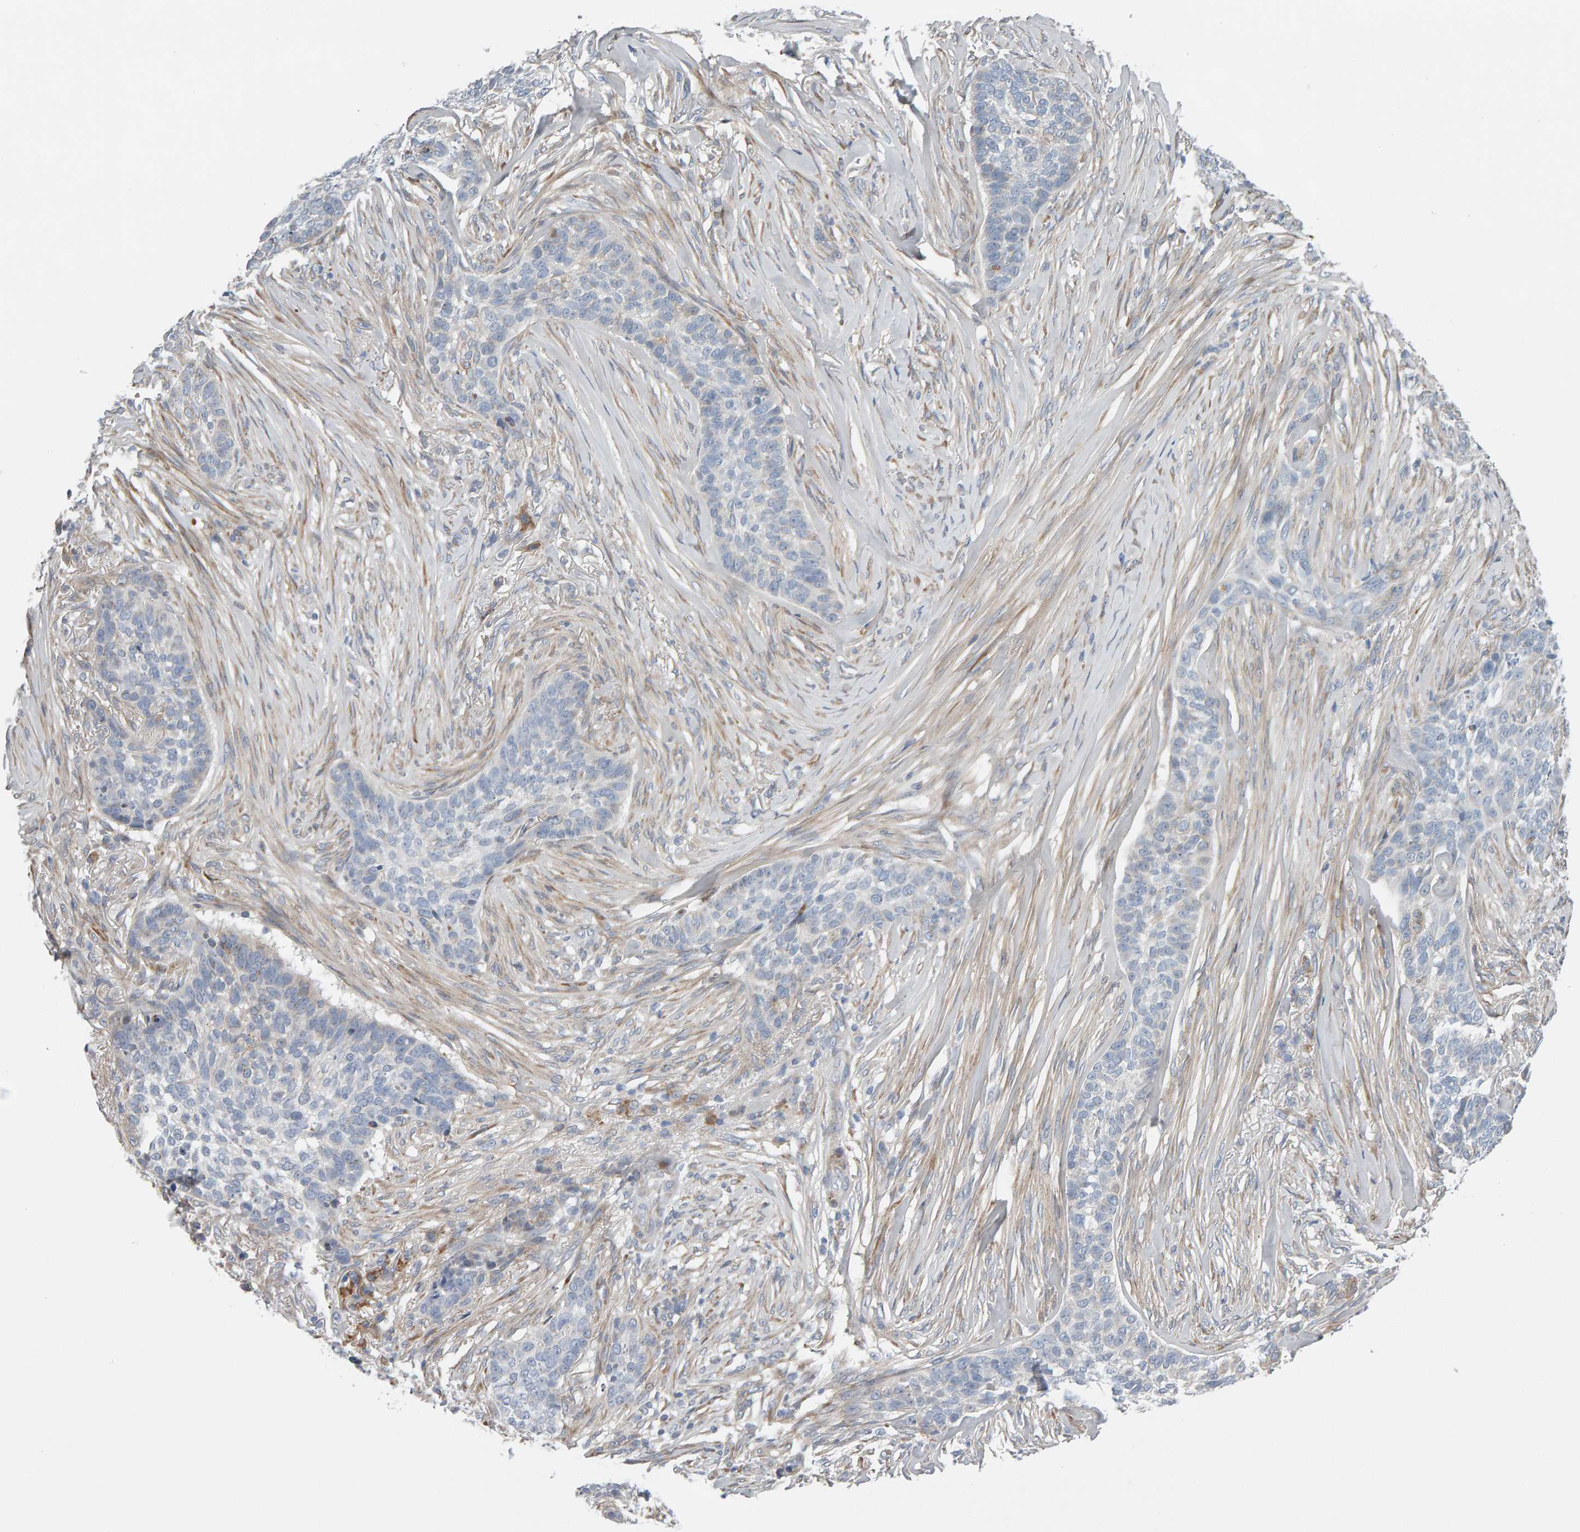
{"staining": {"intensity": "weak", "quantity": "<25%", "location": "cytoplasmic/membranous"}, "tissue": "skin cancer", "cell_type": "Tumor cells", "image_type": "cancer", "snomed": [{"axis": "morphology", "description": "Basal cell carcinoma"}, {"axis": "topography", "description": "Skin"}], "caption": "Immunohistochemistry (IHC) photomicrograph of neoplastic tissue: human skin basal cell carcinoma stained with DAB exhibits no significant protein positivity in tumor cells.", "gene": "ENGASE", "patient": {"sex": "male", "age": 85}}